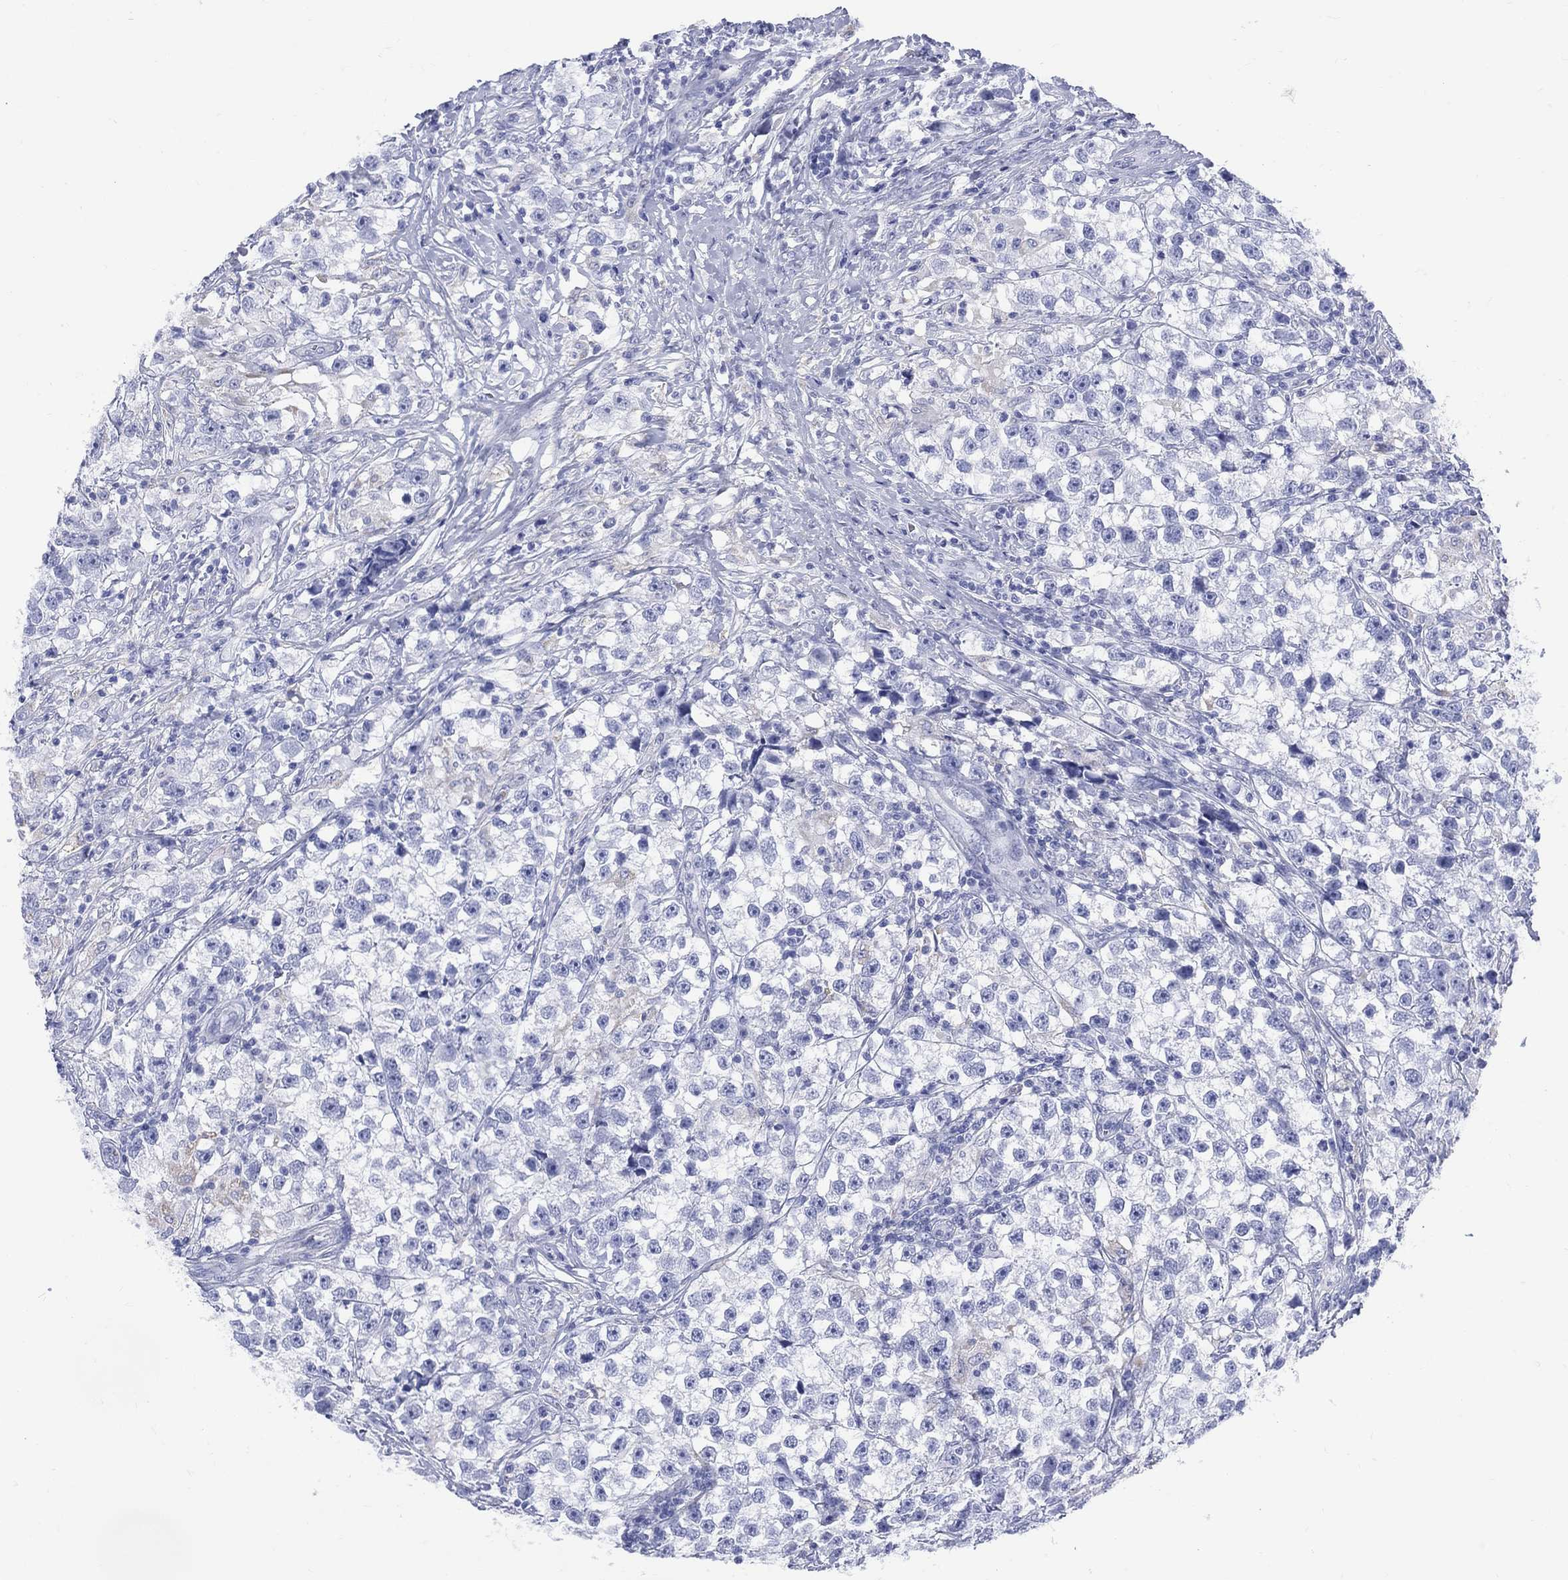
{"staining": {"intensity": "negative", "quantity": "none", "location": "none"}, "tissue": "testis cancer", "cell_type": "Tumor cells", "image_type": "cancer", "snomed": [{"axis": "morphology", "description": "Seminoma, NOS"}, {"axis": "topography", "description": "Testis"}], "caption": "Testis cancer (seminoma) was stained to show a protein in brown. There is no significant positivity in tumor cells.", "gene": "LRRD1", "patient": {"sex": "male", "age": 46}}